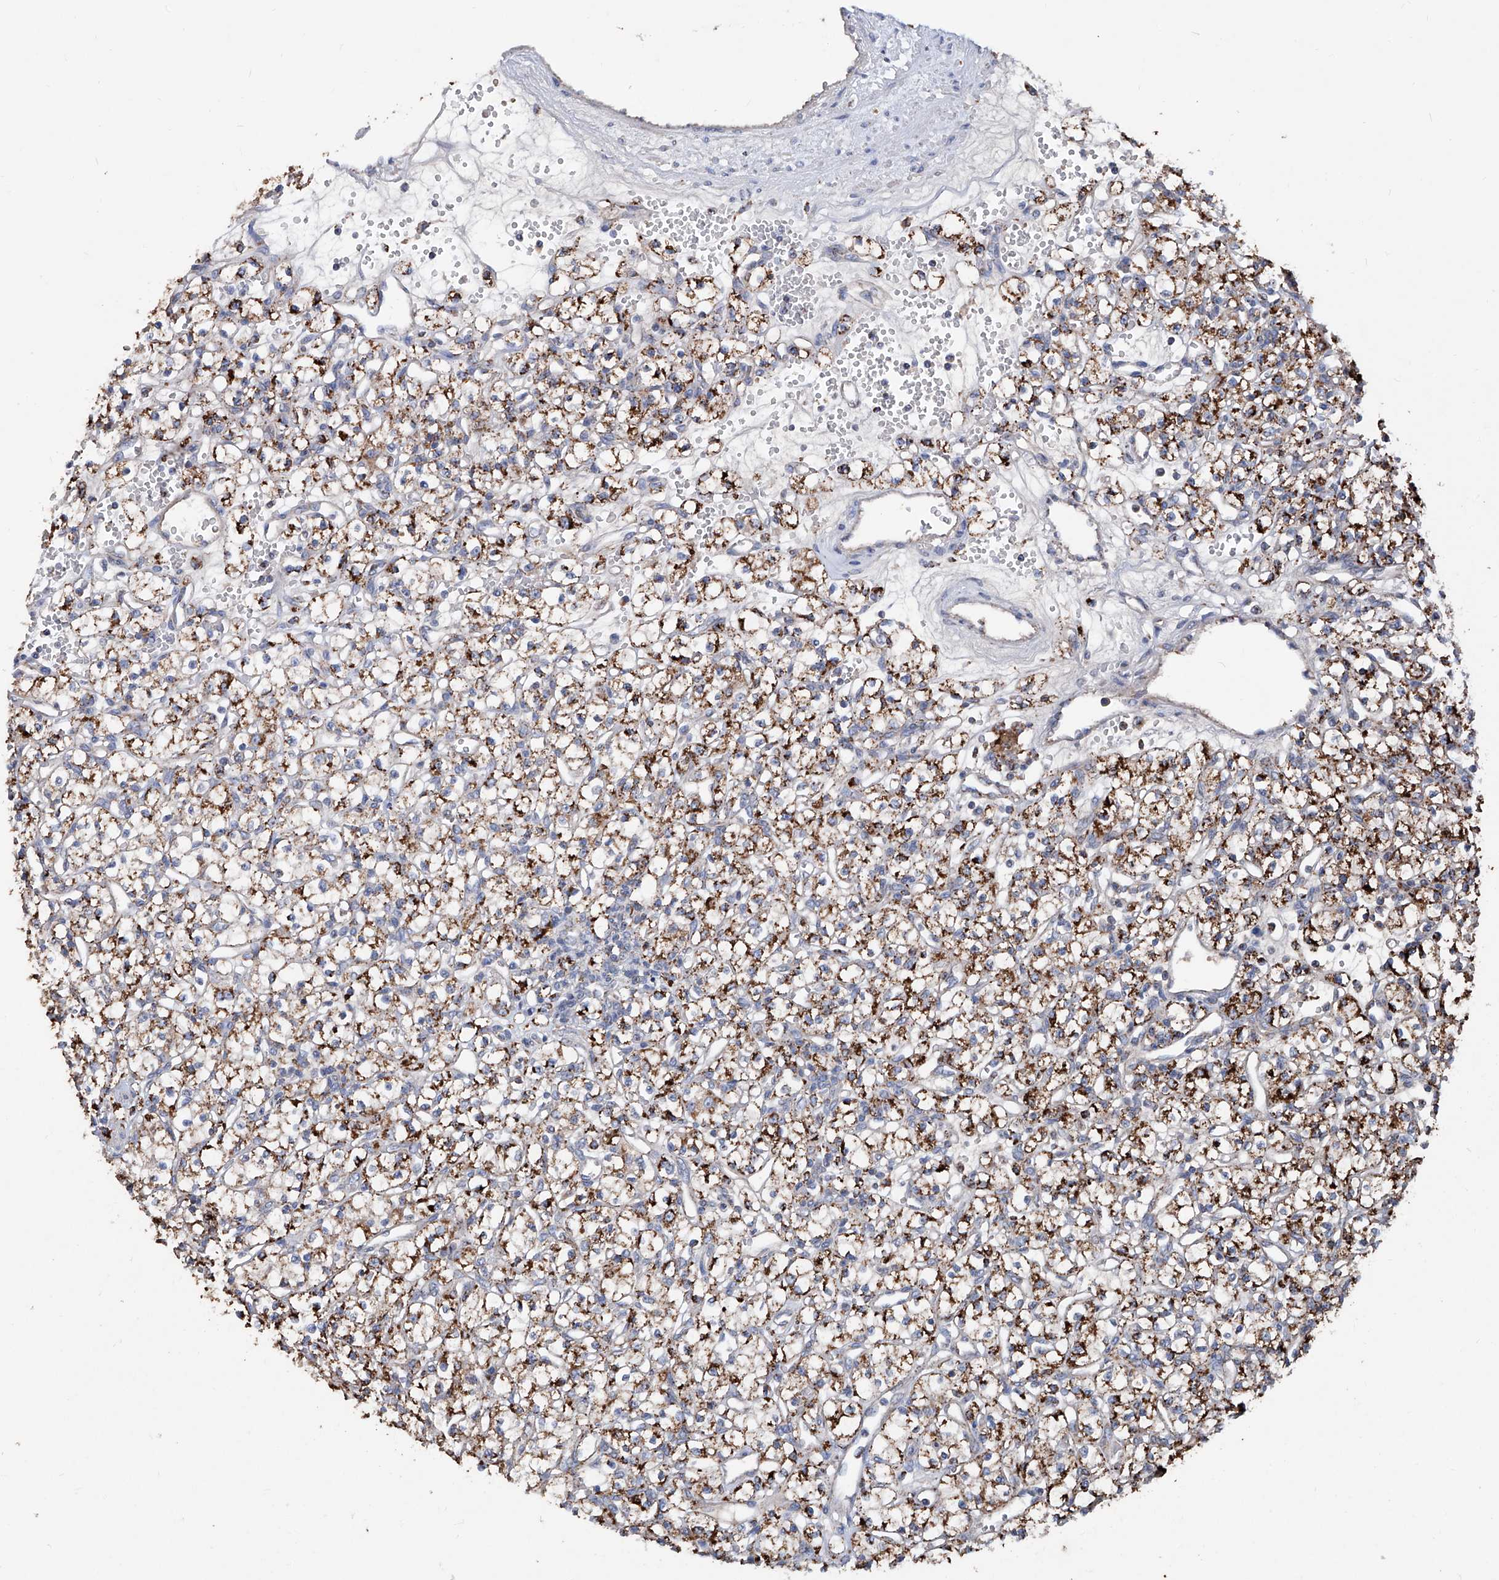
{"staining": {"intensity": "strong", "quantity": ">75%", "location": "cytoplasmic/membranous"}, "tissue": "renal cancer", "cell_type": "Tumor cells", "image_type": "cancer", "snomed": [{"axis": "morphology", "description": "Adenocarcinoma, NOS"}, {"axis": "topography", "description": "Kidney"}], "caption": "A brown stain highlights strong cytoplasmic/membranous expression of a protein in renal cancer (adenocarcinoma) tumor cells.", "gene": "NHS", "patient": {"sex": "female", "age": 59}}